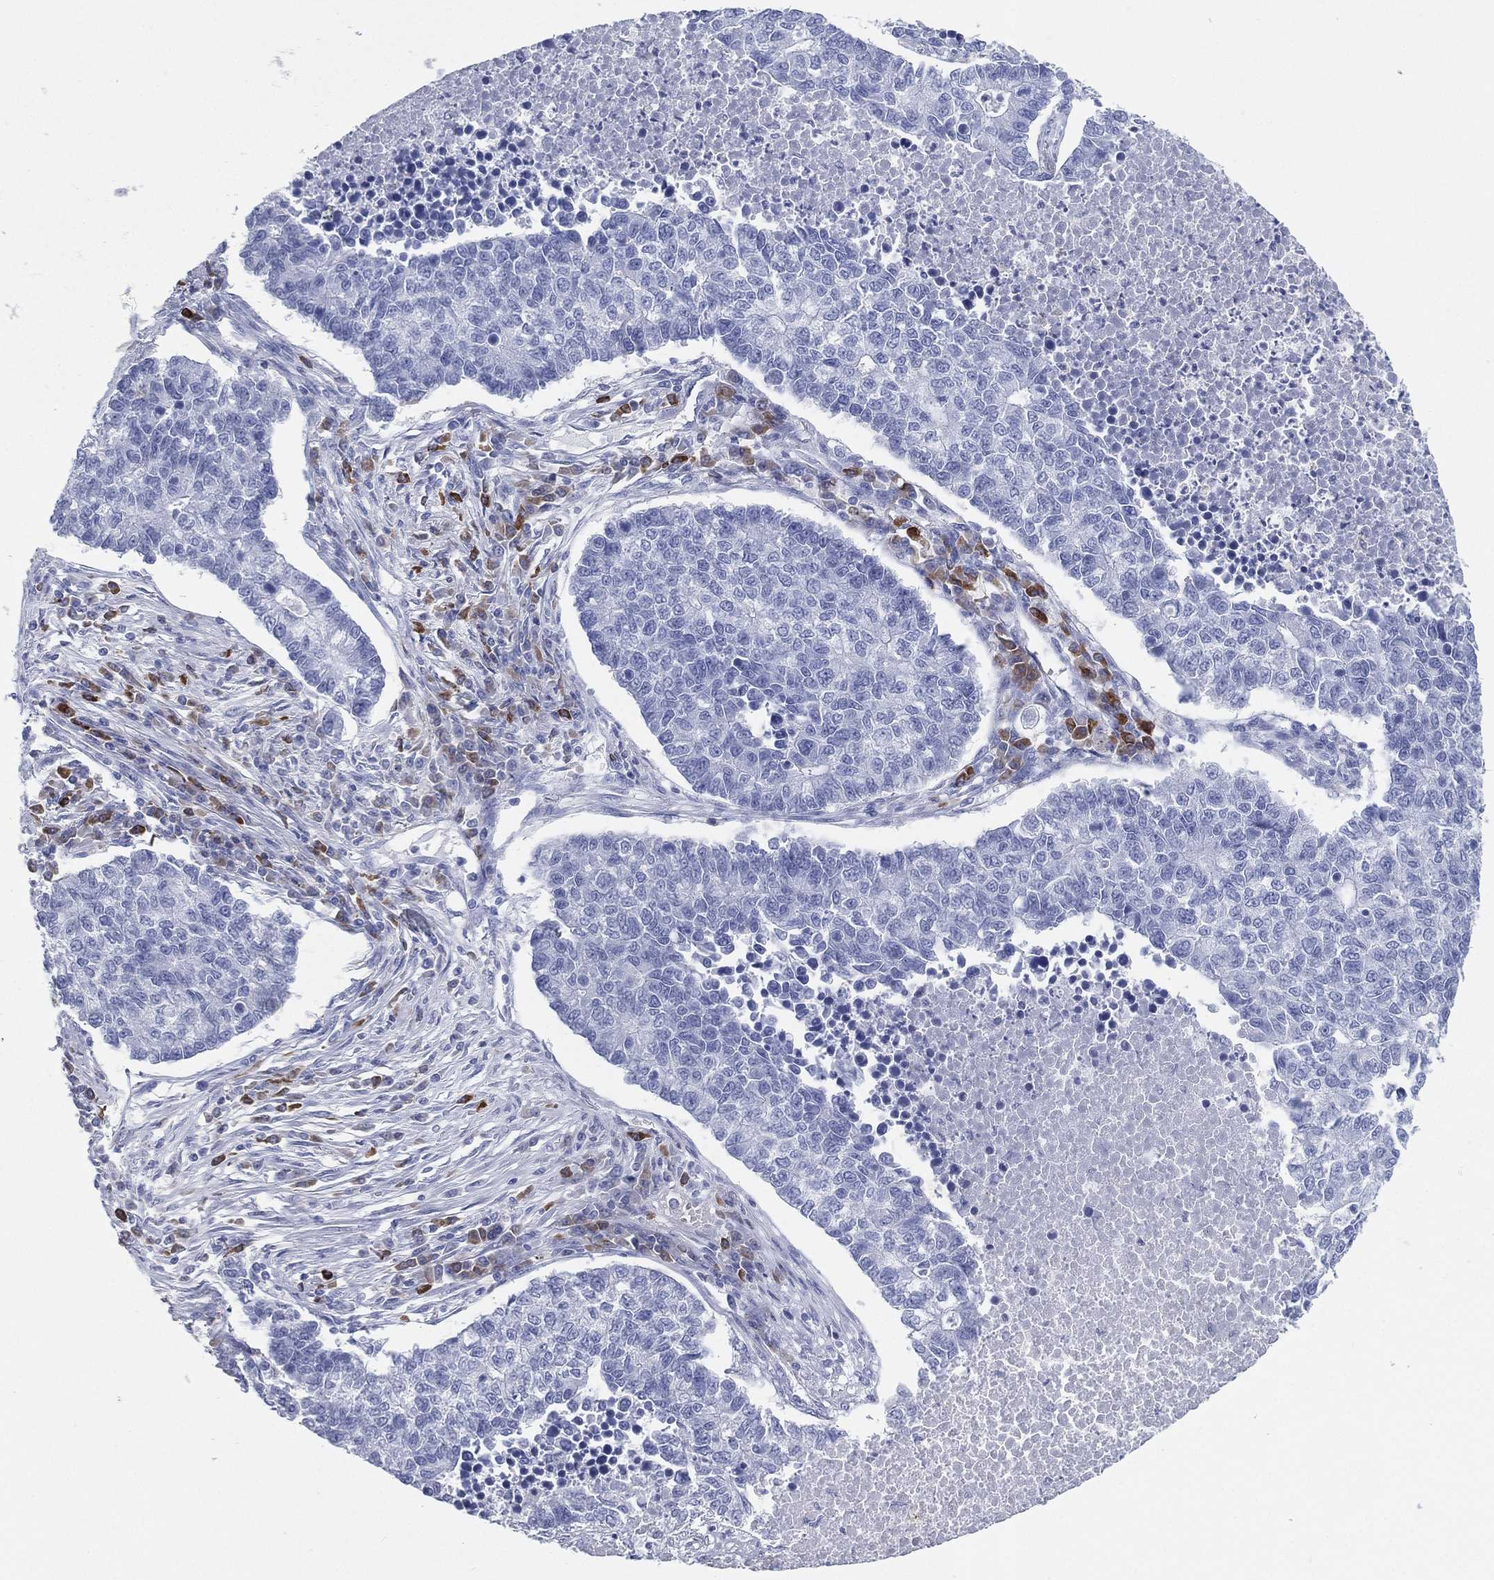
{"staining": {"intensity": "negative", "quantity": "none", "location": "none"}, "tissue": "lung cancer", "cell_type": "Tumor cells", "image_type": "cancer", "snomed": [{"axis": "morphology", "description": "Adenocarcinoma, NOS"}, {"axis": "topography", "description": "Lung"}], "caption": "A high-resolution photomicrograph shows immunohistochemistry (IHC) staining of adenocarcinoma (lung), which shows no significant staining in tumor cells.", "gene": "CD79A", "patient": {"sex": "male", "age": 57}}